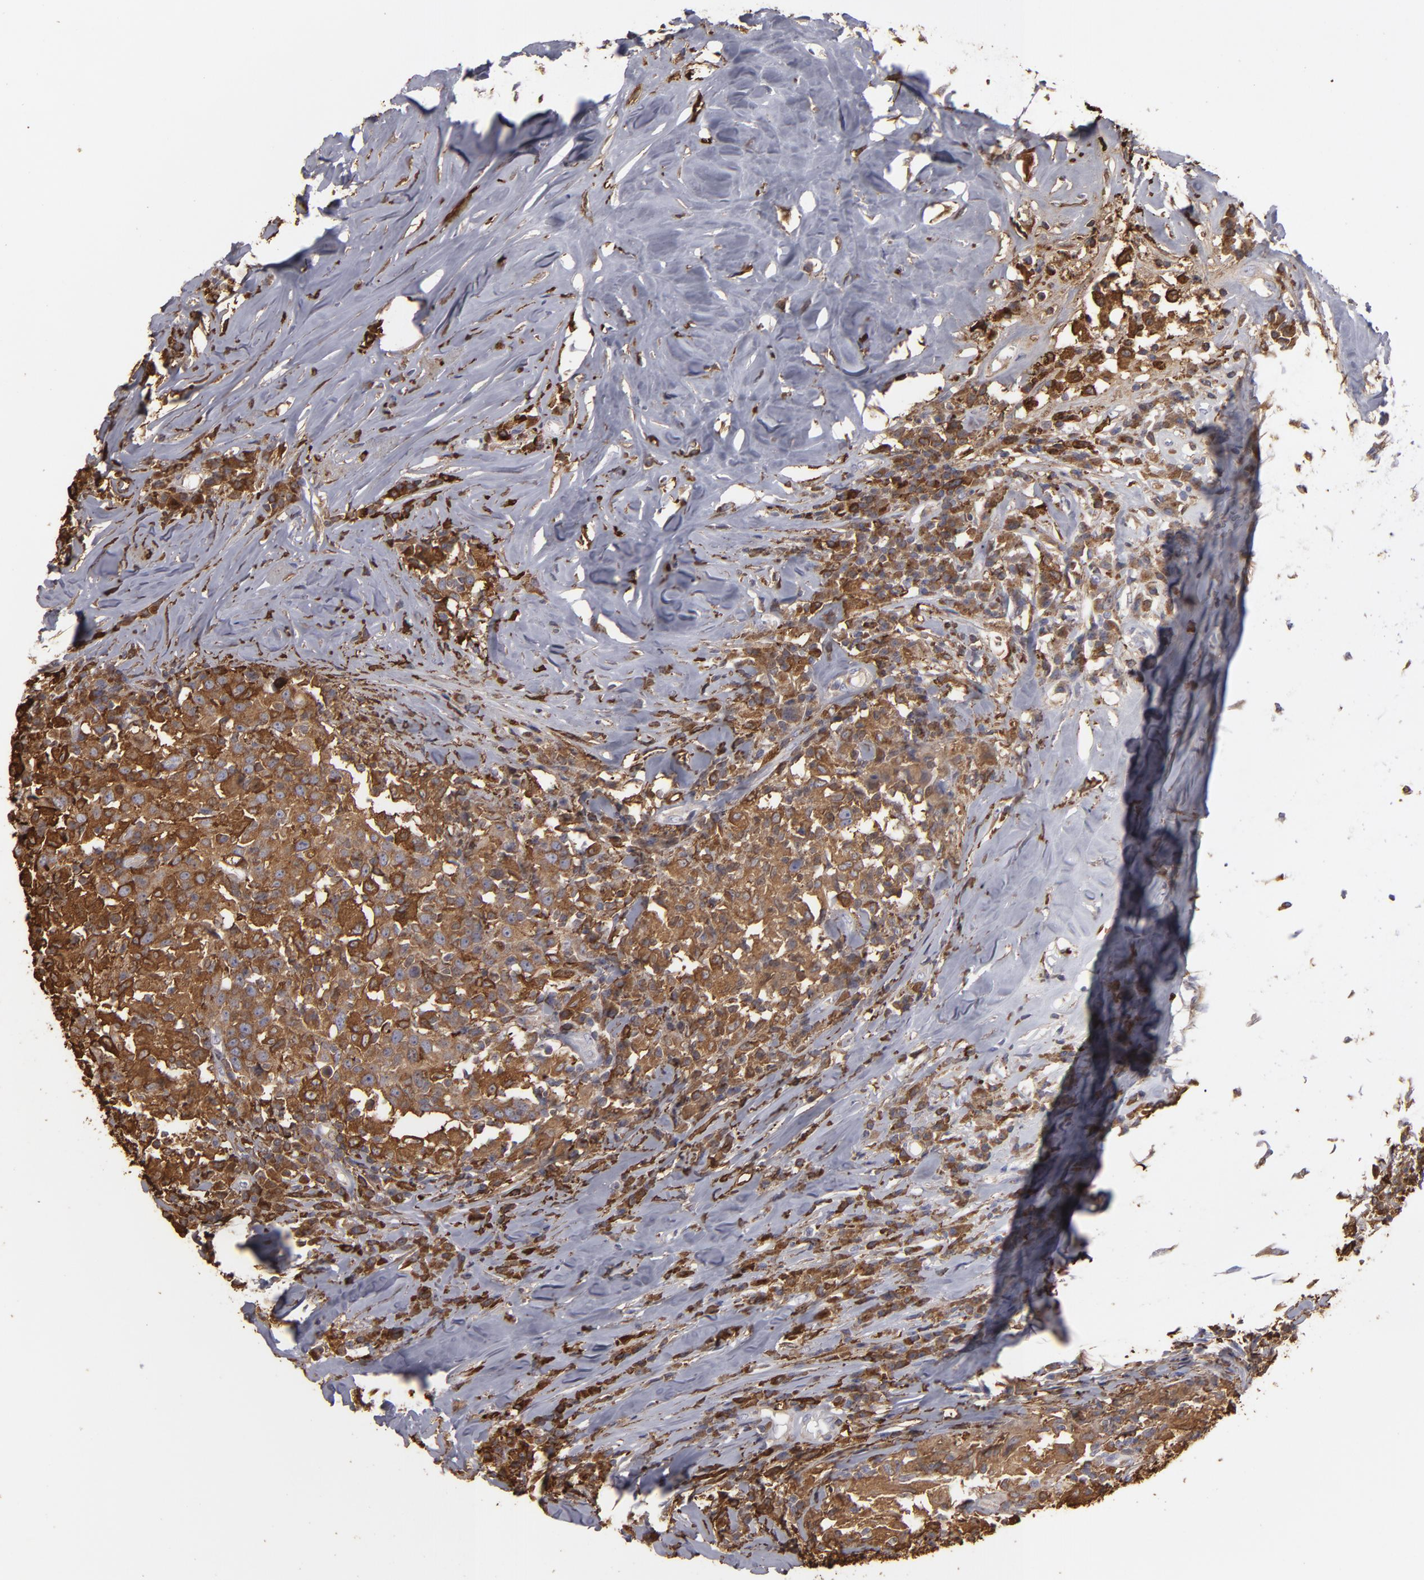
{"staining": {"intensity": "strong", "quantity": ">75%", "location": "cytoplasmic/membranous"}, "tissue": "head and neck cancer", "cell_type": "Tumor cells", "image_type": "cancer", "snomed": [{"axis": "morphology", "description": "Adenocarcinoma, NOS"}, {"axis": "topography", "description": "Salivary gland"}, {"axis": "topography", "description": "Head-Neck"}], "caption": "Adenocarcinoma (head and neck) was stained to show a protein in brown. There is high levels of strong cytoplasmic/membranous expression in about >75% of tumor cells.", "gene": "ODC1", "patient": {"sex": "female", "age": 65}}